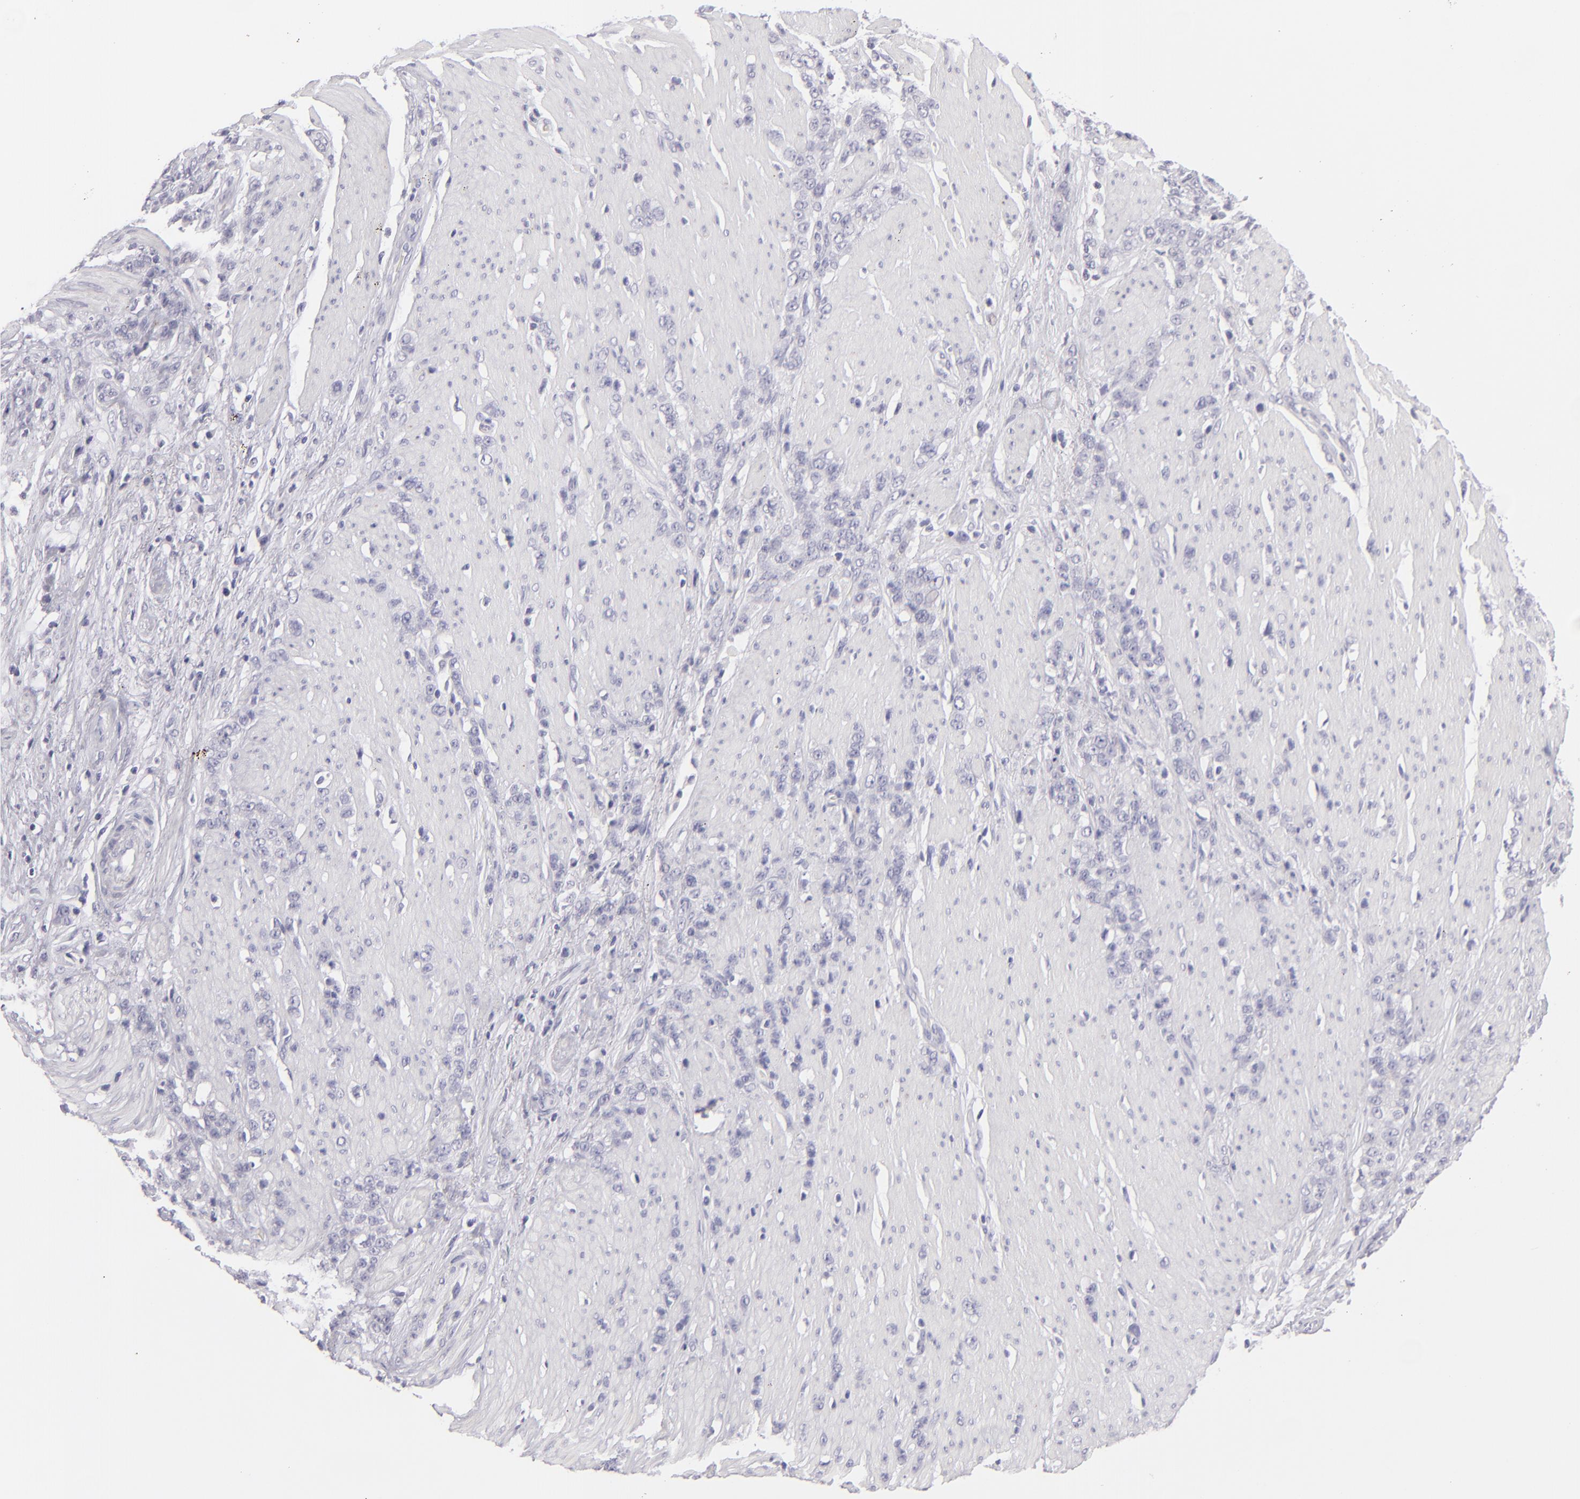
{"staining": {"intensity": "negative", "quantity": "none", "location": "none"}, "tissue": "stomach cancer", "cell_type": "Tumor cells", "image_type": "cancer", "snomed": [{"axis": "morphology", "description": "Adenocarcinoma, NOS"}, {"axis": "topography", "description": "Stomach, lower"}], "caption": "The photomicrograph exhibits no significant expression in tumor cells of stomach cancer. The staining was performed using DAB (3,3'-diaminobenzidine) to visualize the protein expression in brown, while the nuclei were stained in blue with hematoxylin (Magnification: 20x).", "gene": "TNNC1", "patient": {"sex": "male", "age": 88}}